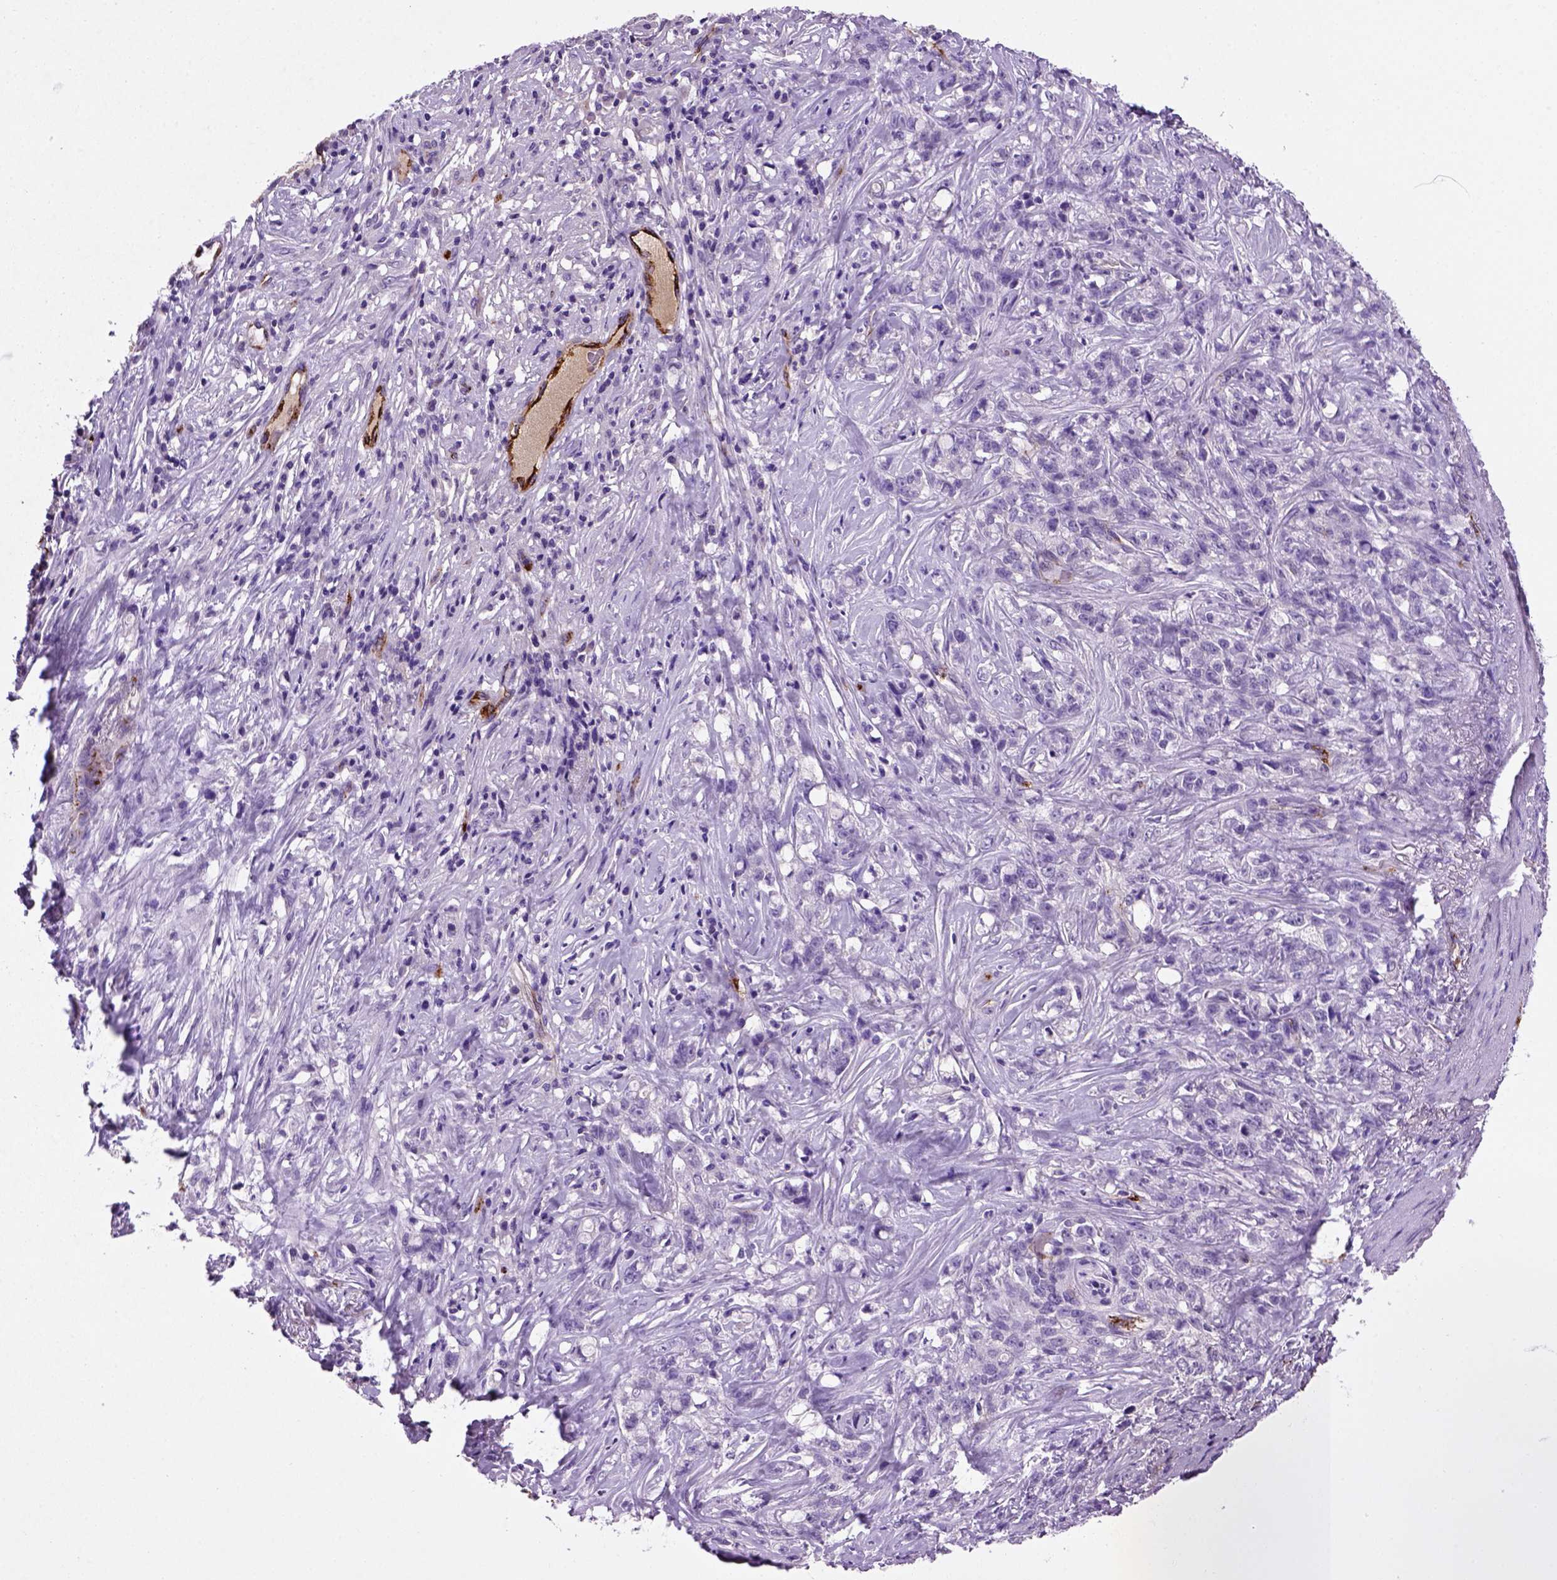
{"staining": {"intensity": "negative", "quantity": "none", "location": "none"}, "tissue": "stomach cancer", "cell_type": "Tumor cells", "image_type": "cancer", "snomed": [{"axis": "morphology", "description": "Adenocarcinoma, NOS"}, {"axis": "topography", "description": "Stomach, lower"}], "caption": "Stomach cancer stained for a protein using IHC exhibits no staining tumor cells.", "gene": "VWF", "patient": {"sex": "male", "age": 88}}